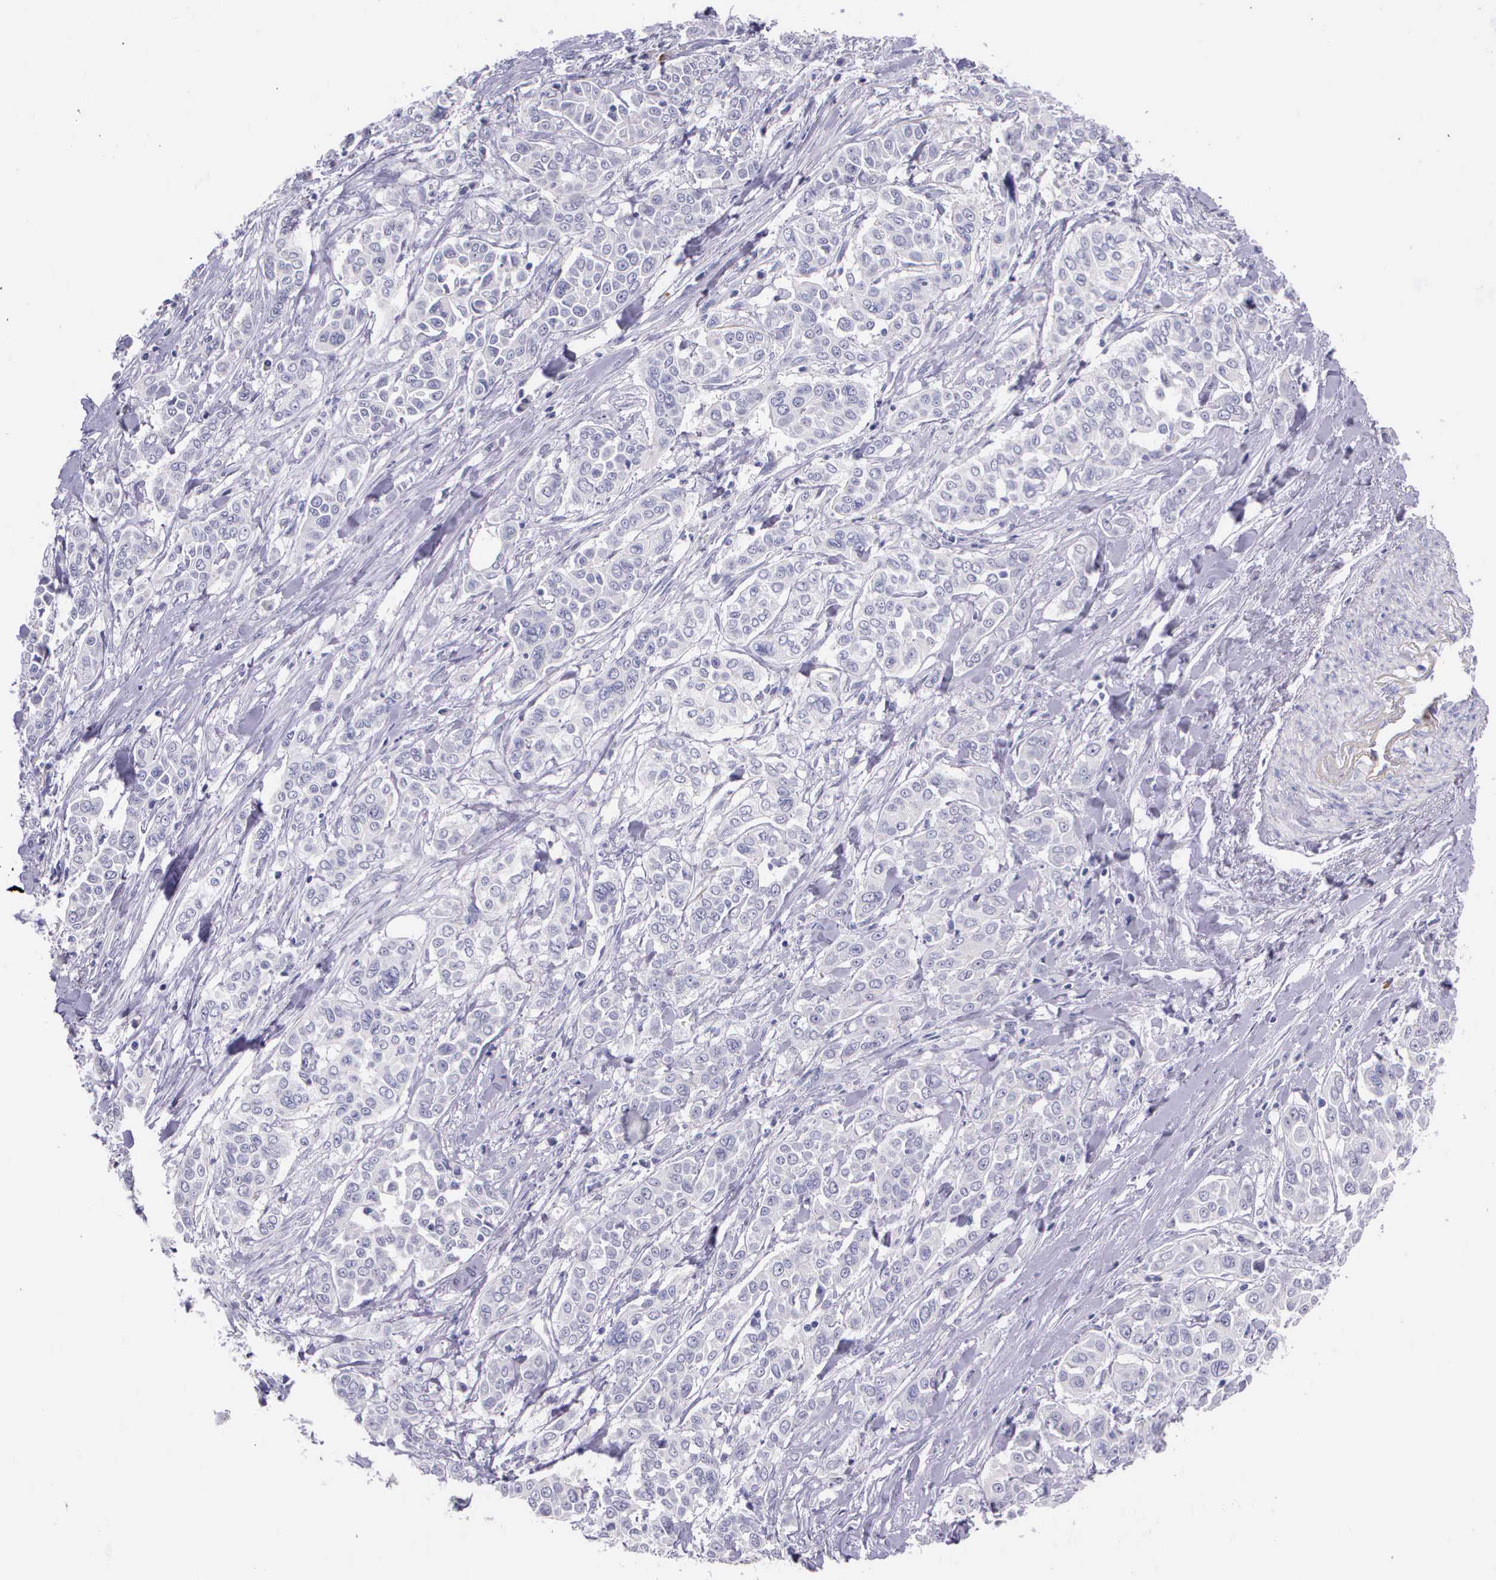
{"staining": {"intensity": "negative", "quantity": "none", "location": "none"}, "tissue": "pancreatic cancer", "cell_type": "Tumor cells", "image_type": "cancer", "snomed": [{"axis": "morphology", "description": "Adenocarcinoma, NOS"}, {"axis": "topography", "description": "Pancreas"}], "caption": "Tumor cells show no significant positivity in adenocarcinoma (pancreatic). The staining is performed using DAB brown chromogen with nuclei counter-stained in using hematoxylin.", "gene": "THSD7A", "patient": {"sex": "female", "age": 52}}